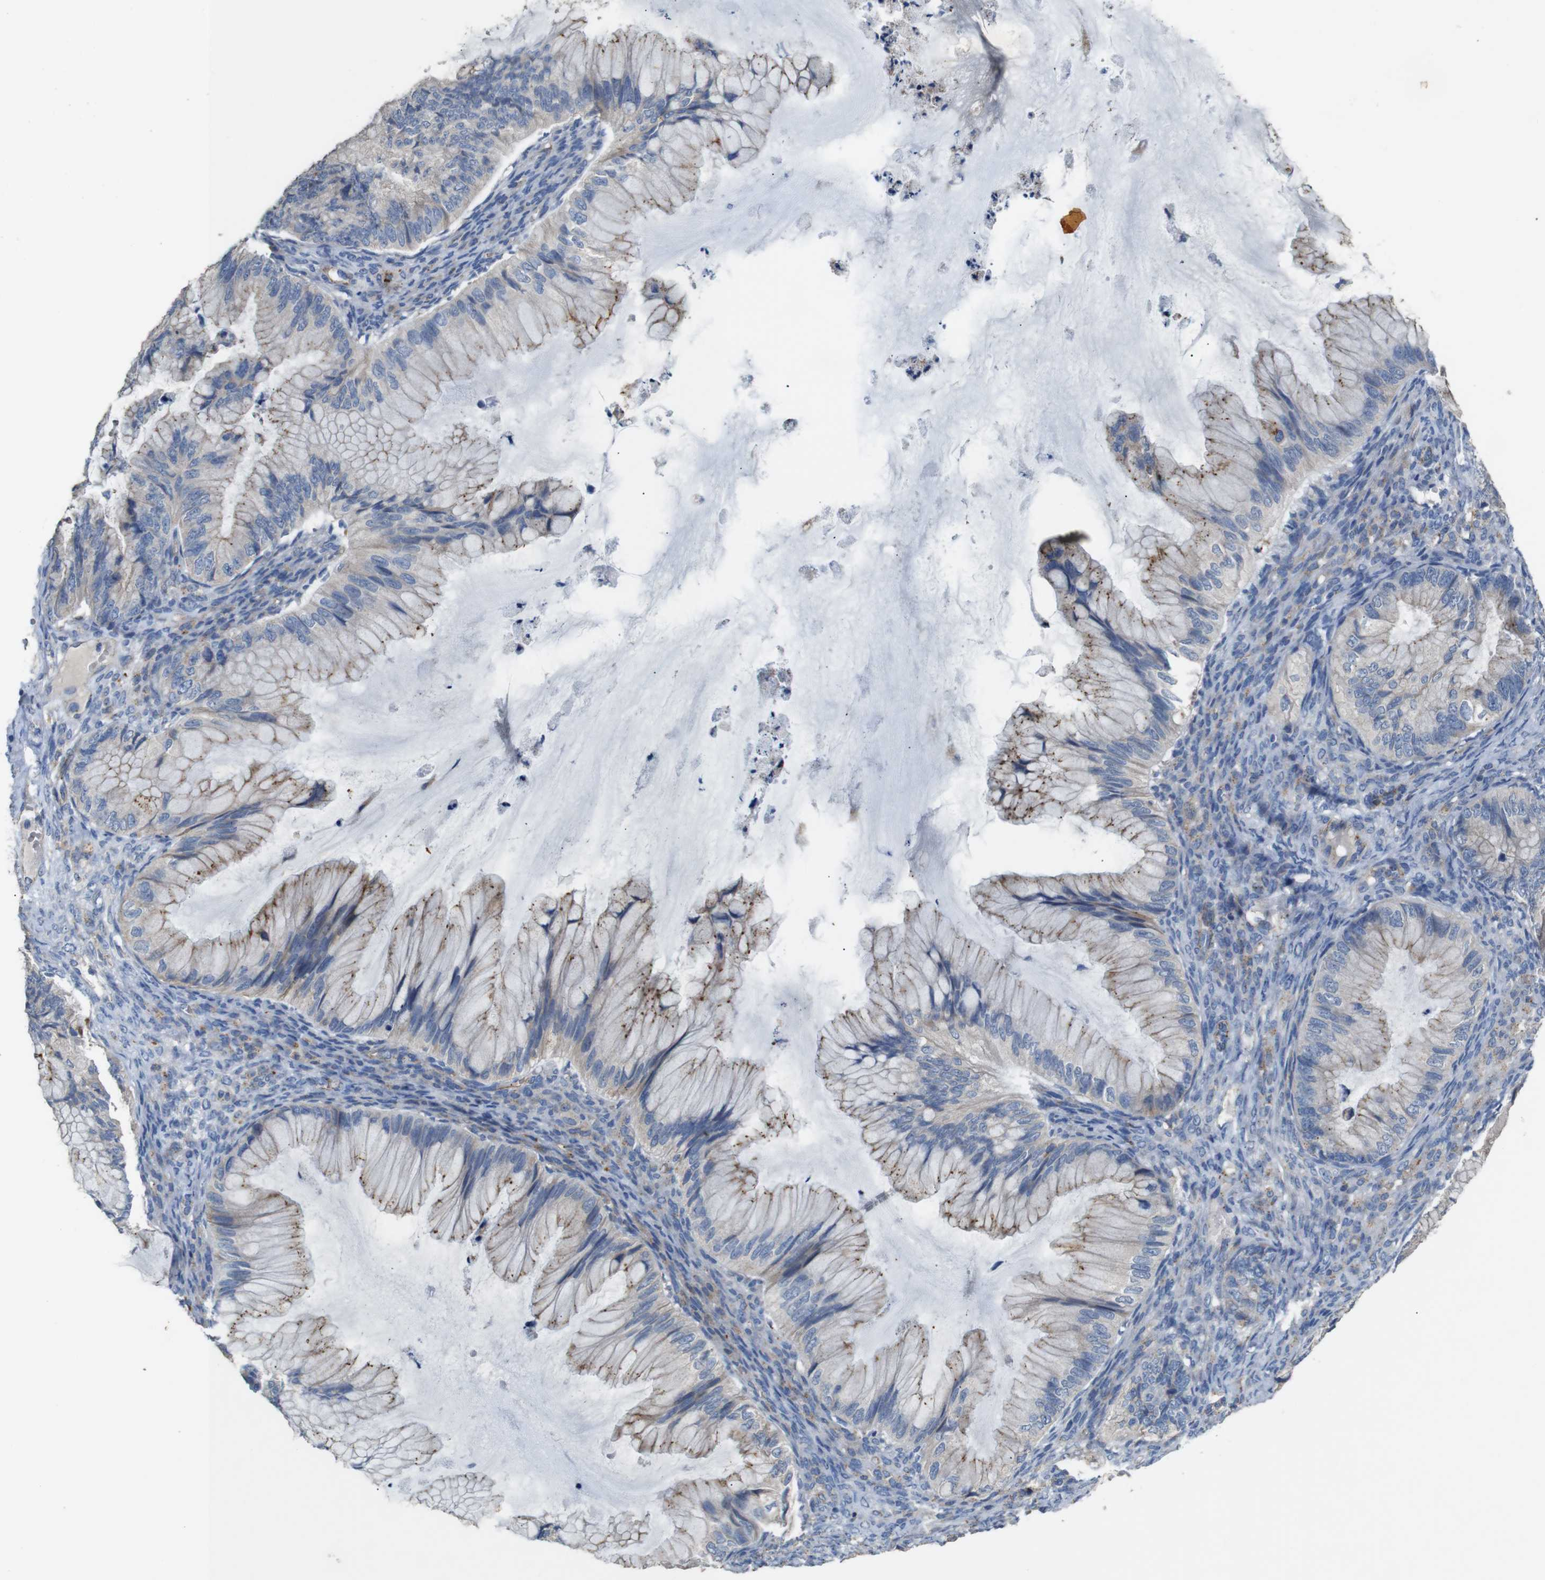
{"staining": {"intensity": "moderate", "quantity": "25%-75%", "location": "cytoplasmic/membranous"}, "tissue": "ovarian cancer", "cell_type": "Tumor cells", "image_type": "cancer", "snomed": [{"axis": "morphology", "description": "Cystadenocarcinoma, mucinous, NOS"}, {"axis": "topography", "description": "Ovary"}], "caption": "Brown immunohistochemical staining in mucinous cystadenocarcinoma (ovarian) shows moderate cytoplasmic/membranous expression in about 25%-75% of tumor cells.", "gene": "NHLRC3", "patient": {"sex": "female", "age": 36}}